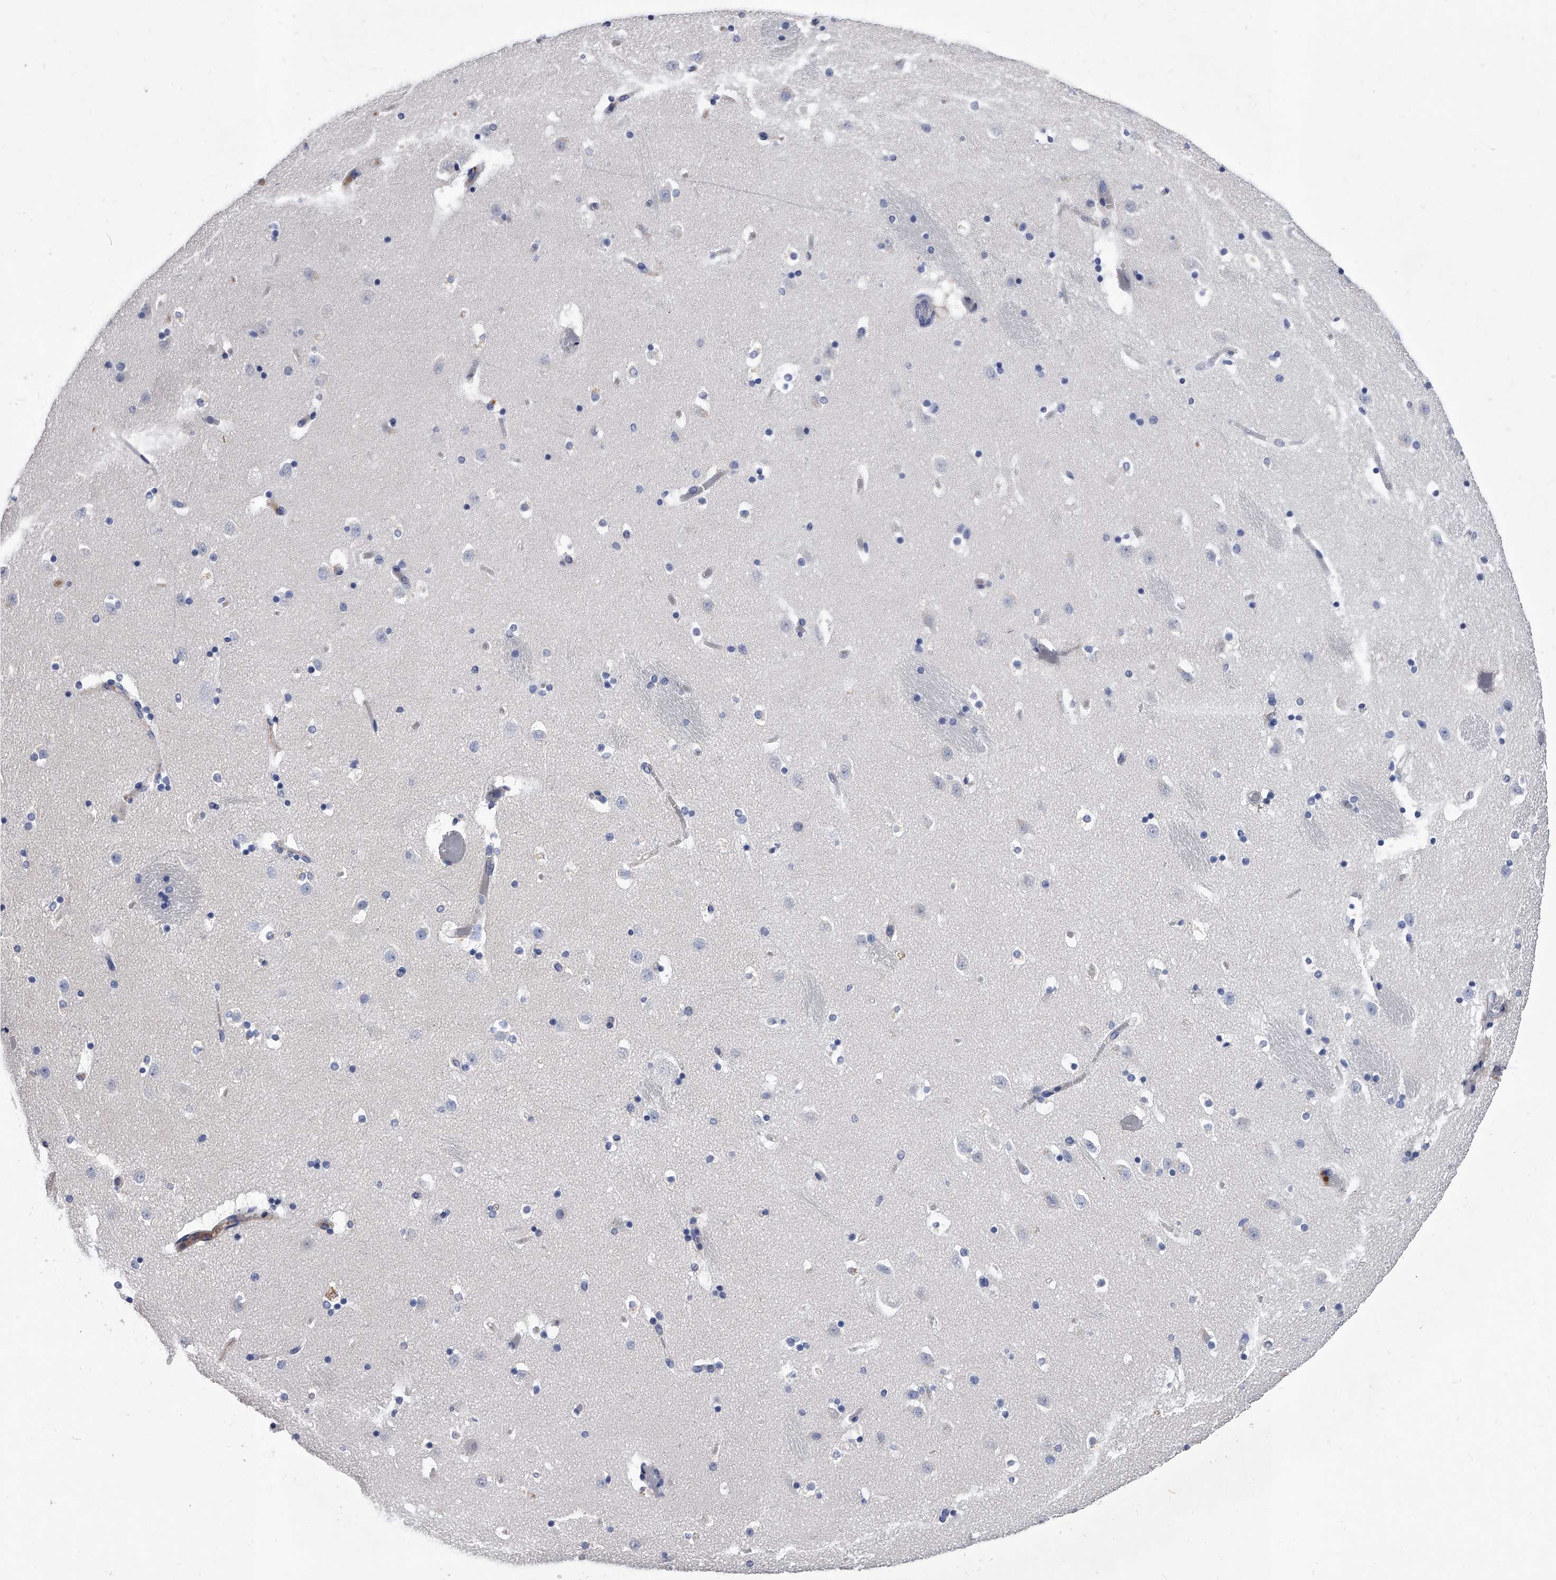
{"staining": {"intensity": "moderate", "quantity": "<25%", "location": "cytoplasmic/membranous"}, "tissue": "caudate", "cell_type": "Glial cells", "image_type": "normal", "snomed": [{"axis": "morphology", "description": "Normal tissue, NOS"}, {"axis": "topography", "description": "Lateral ventricle wall"}], "caption": "Caudate stained with a brown dye shows moderate cytoplasmic/membranous positive expression in about <25% of glial cells.", "gene": "EFCAB7", "patient": {"sex": "male", "age": 45}}